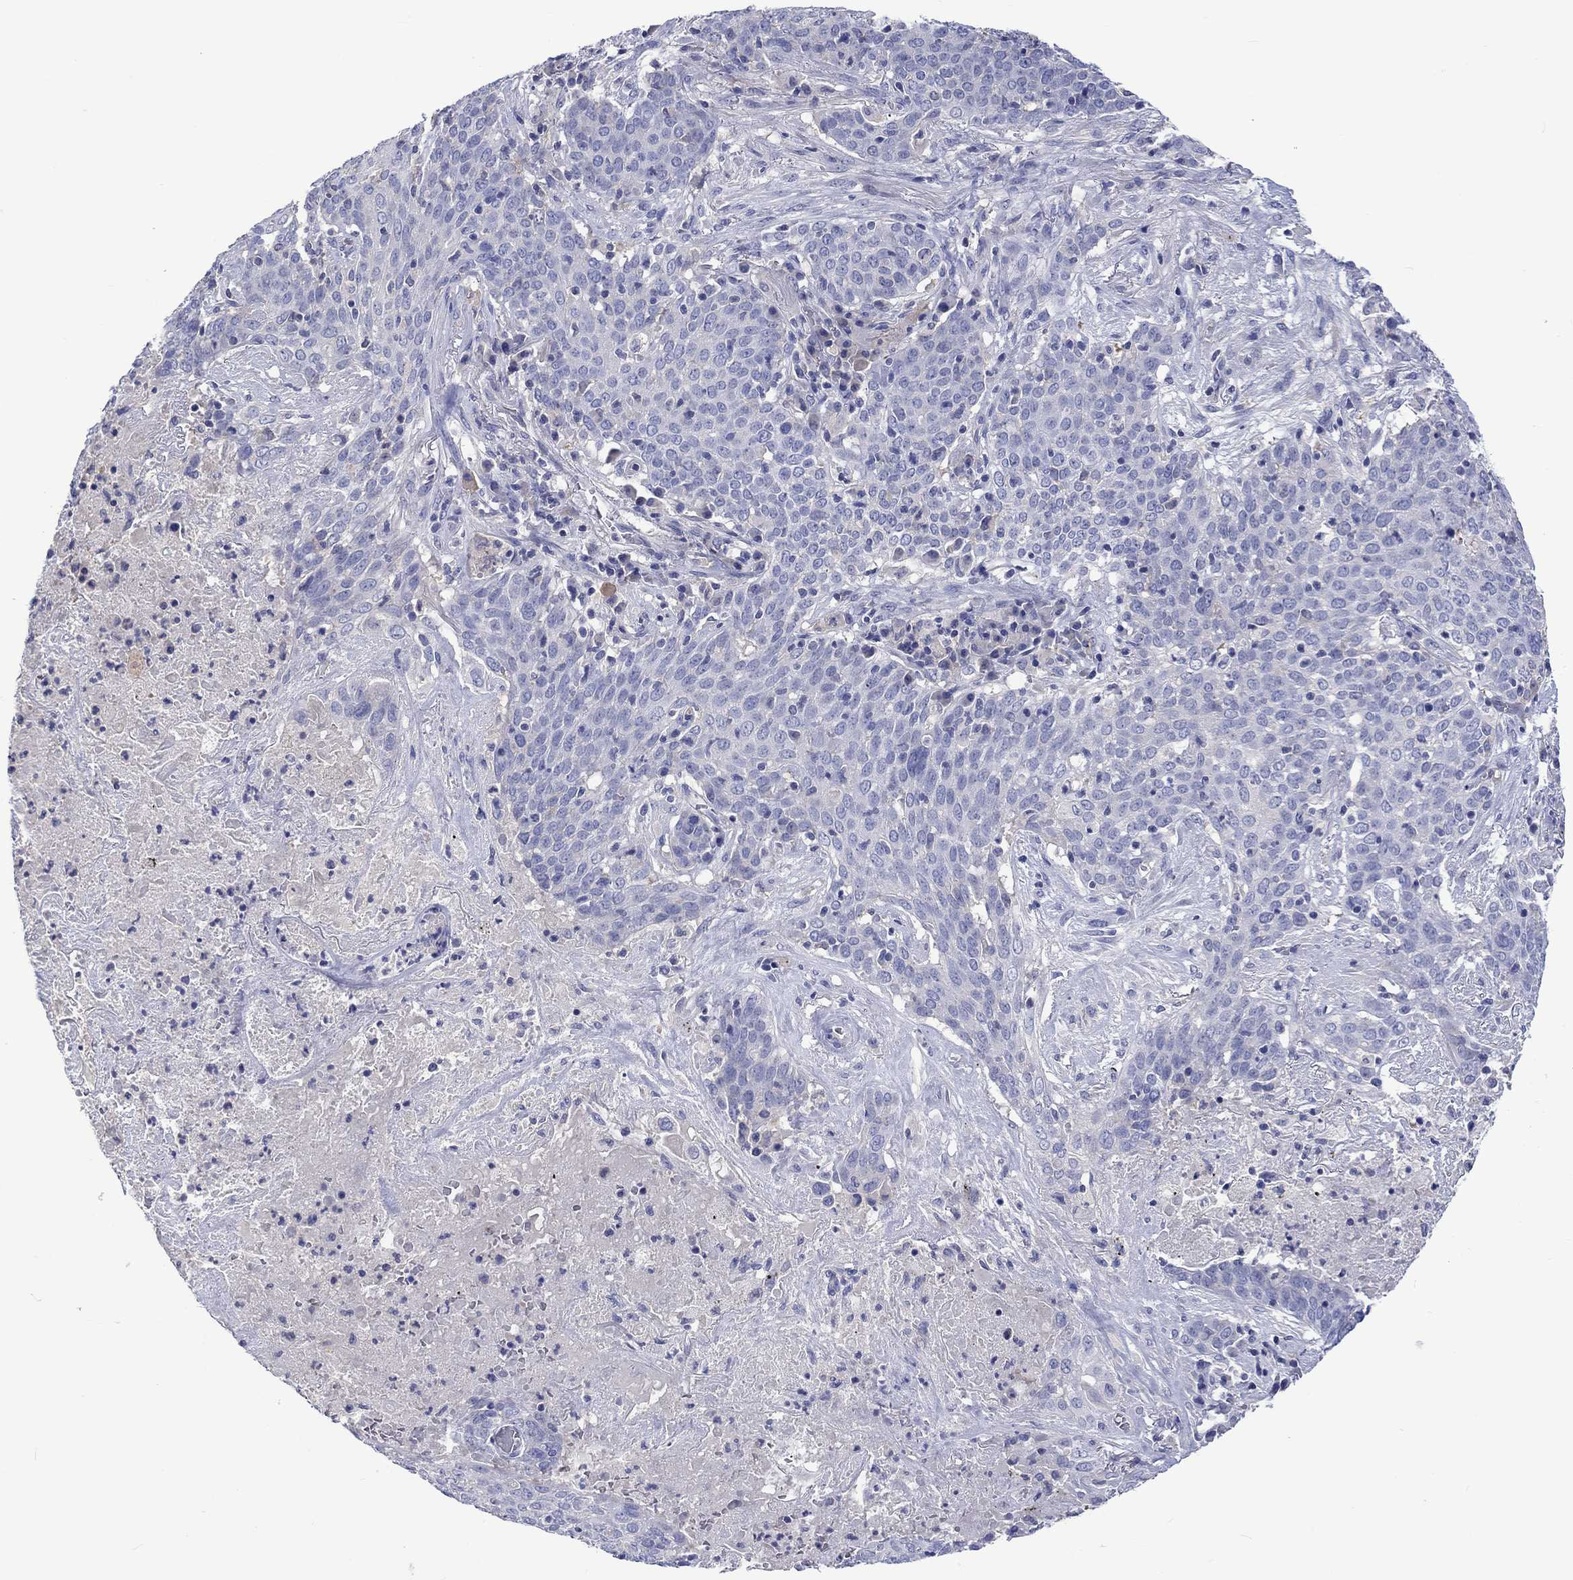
{"staining": {"intensity": "negative", "quantity": "none", "location": "none"}, "tissue": "lung cancer", "cell_type": "Tumor cells", "image_type": "cancer", "snomed": [{"axis": "morphology", "description": "Squamous cell carcinoma, NOS"}, {"axis": "topography", "description": "Lung"}], "caption": "Immunohistochemistry of human lung squamous cell carcinoma displays no positivity in tumor cells. (Stains: DAB immunohistochemistry (IHC) with hematoxylin counter stain, Microscopy: brightfield microscopy at high magnification).", "gene": "TOMM20L", "patient": {"sex": "male", "age": 82}}